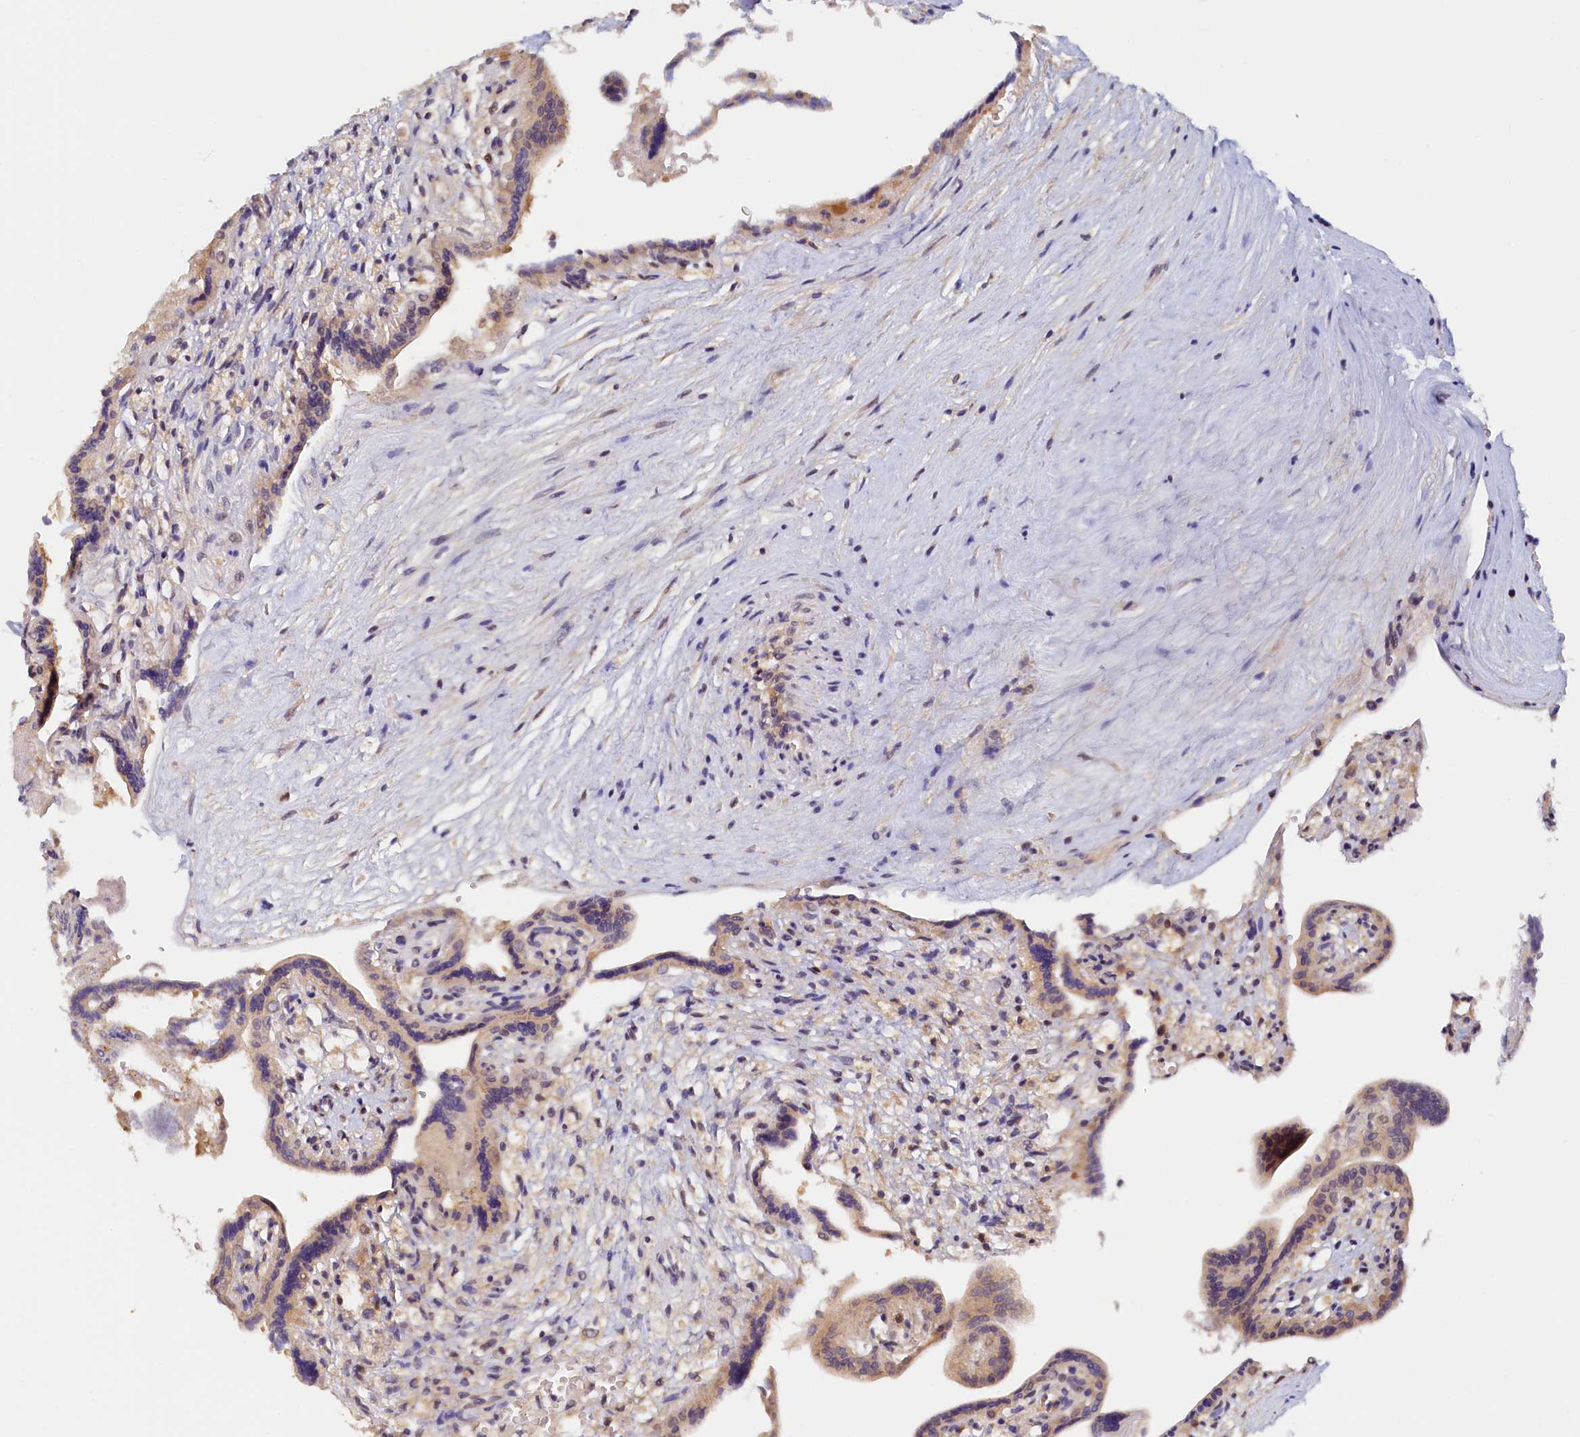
{"staining": {"intensity": "weak", "quantity": ">75%", "location": "cytoplasmic/membranous,nuclear"}, "tissue": "placenta", "cell_type": "Trophoblastic cells", "image_type": "normal", "snomed": [{"axis": "morphology", "description": "Normal tissue, NOS"}, {"axis": "topography", "description": "Placenta"}], "caption": "IHC of benign placenta exhibits low levels of weak cytoplasmic/membranous,nuclear staining in approximately >75% of trophoblastic cells. (IHC, brightfield microscopy, high magnification).", "gene": "PAAF1", "patient": {"sex": "female", "age": 37}}